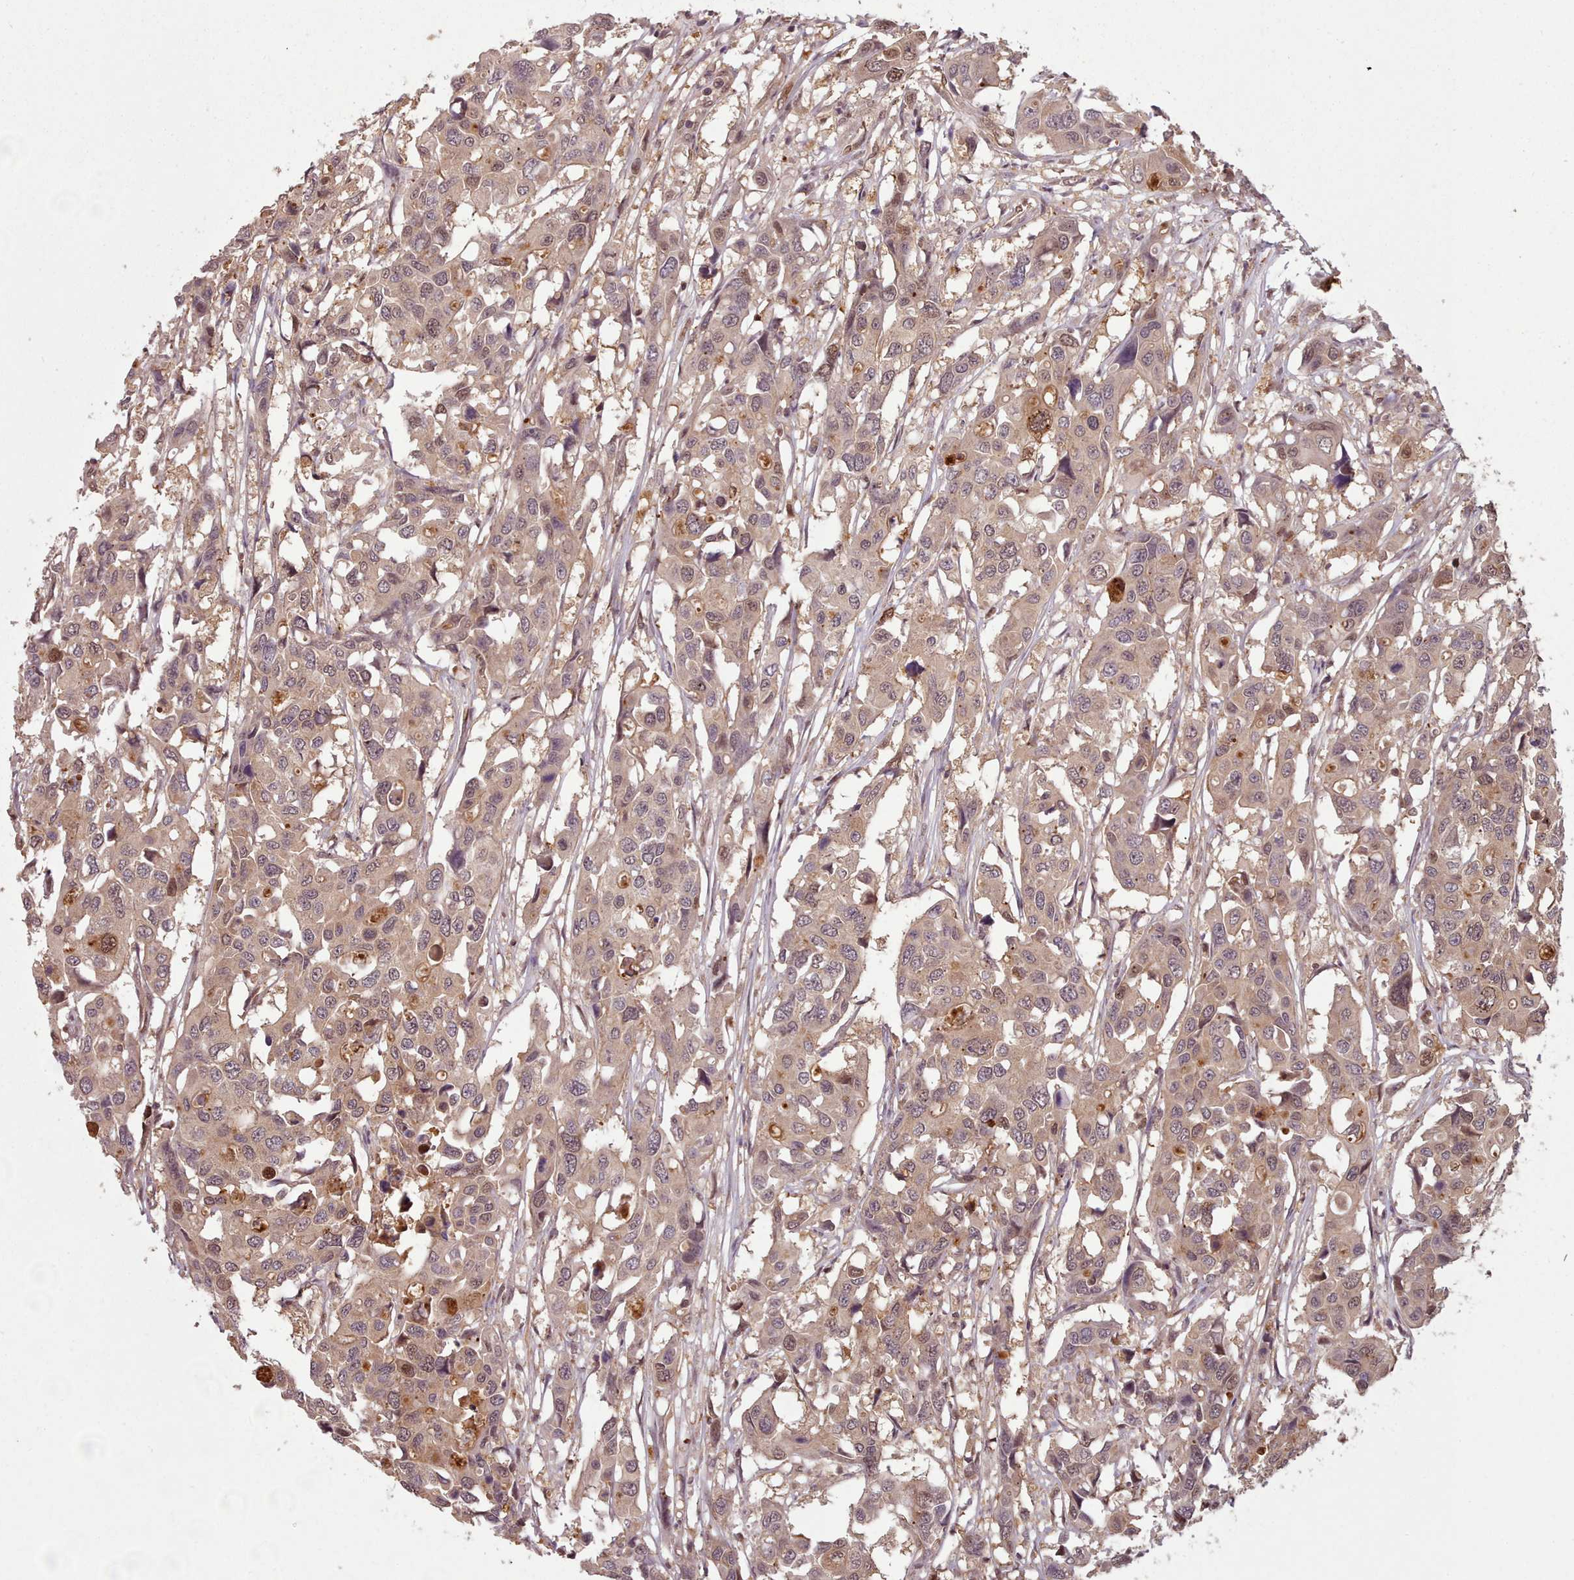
{"staining": {"intensity": "weak", "quantity": "25%-75%", "location": "cytoplasmic/membranous"}, "tissue": "colorectal cancer", "cell_type": "Tumor cells", "image_type": "cancer", "snomed": [{"axis": "morphology", "description": "Adenocarcinoma, NOS"}, {"axis": "topography", "description": "Colon"}], "caption": "Weak cytoplasmic/membranous expression is appreciated in approximately 25%-75% of tumor cells in colorectal cancer (adenocarcinoma).", "gene": "RPS27A", "patient": {"sex": "male", "age": 77}}